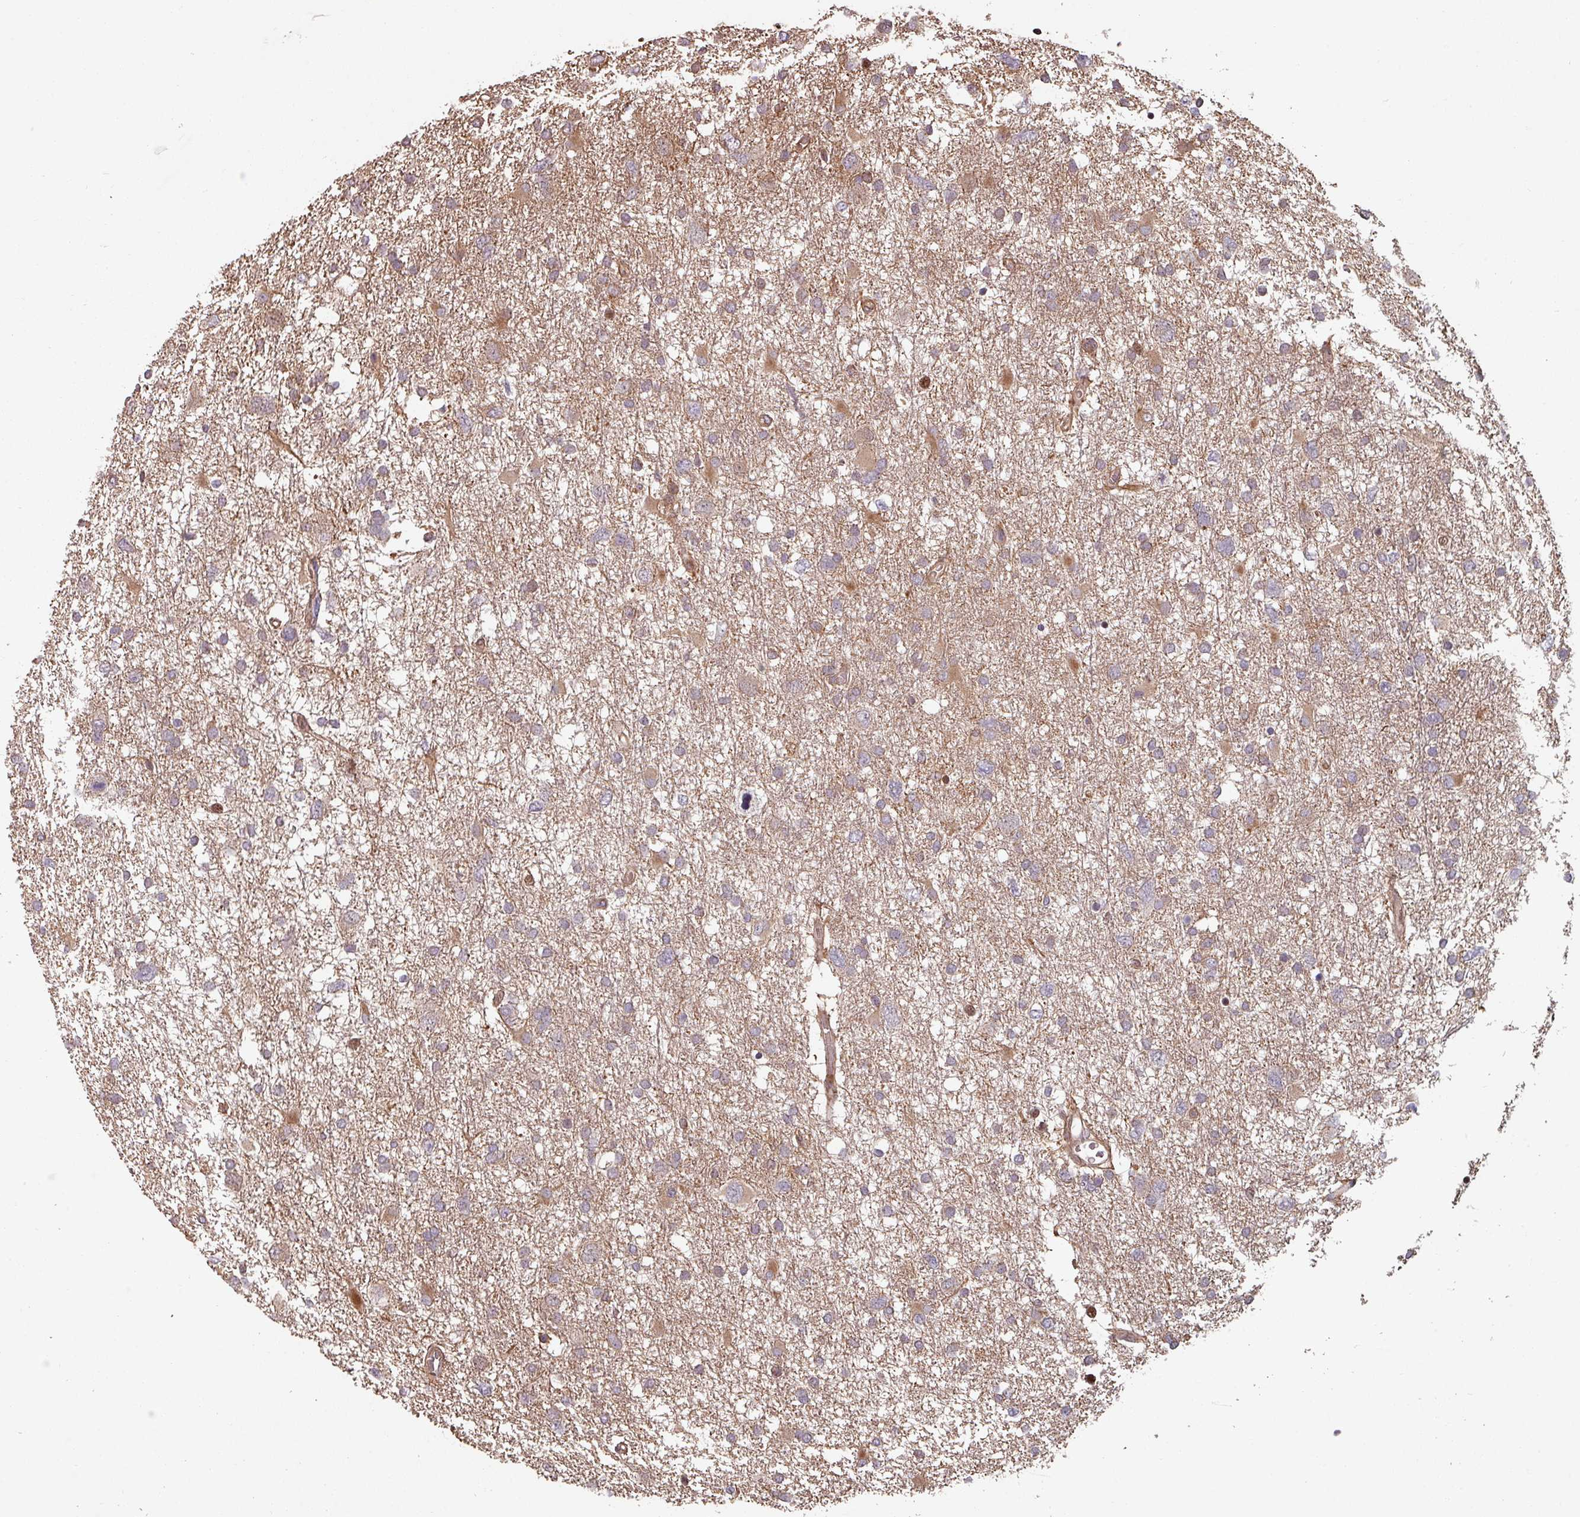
{"staining": {"intensity": "weak", "quantity": "<25%", "location": "cytoplasmic/membranous"}, "tissue": "glioma", "cell_type": "Tumor cells", "image_type": "cancer", "snomed": [{"axis": "morphology", "description": "Glioma, malignant, High grade"}, {"axis": "topography", "description": "Brain"}], "caption": "Protein analysis of glioma displays no significant expression in tumor cells.", "gene": "EID1", "patient": {"sex": "male", "age": 61}}